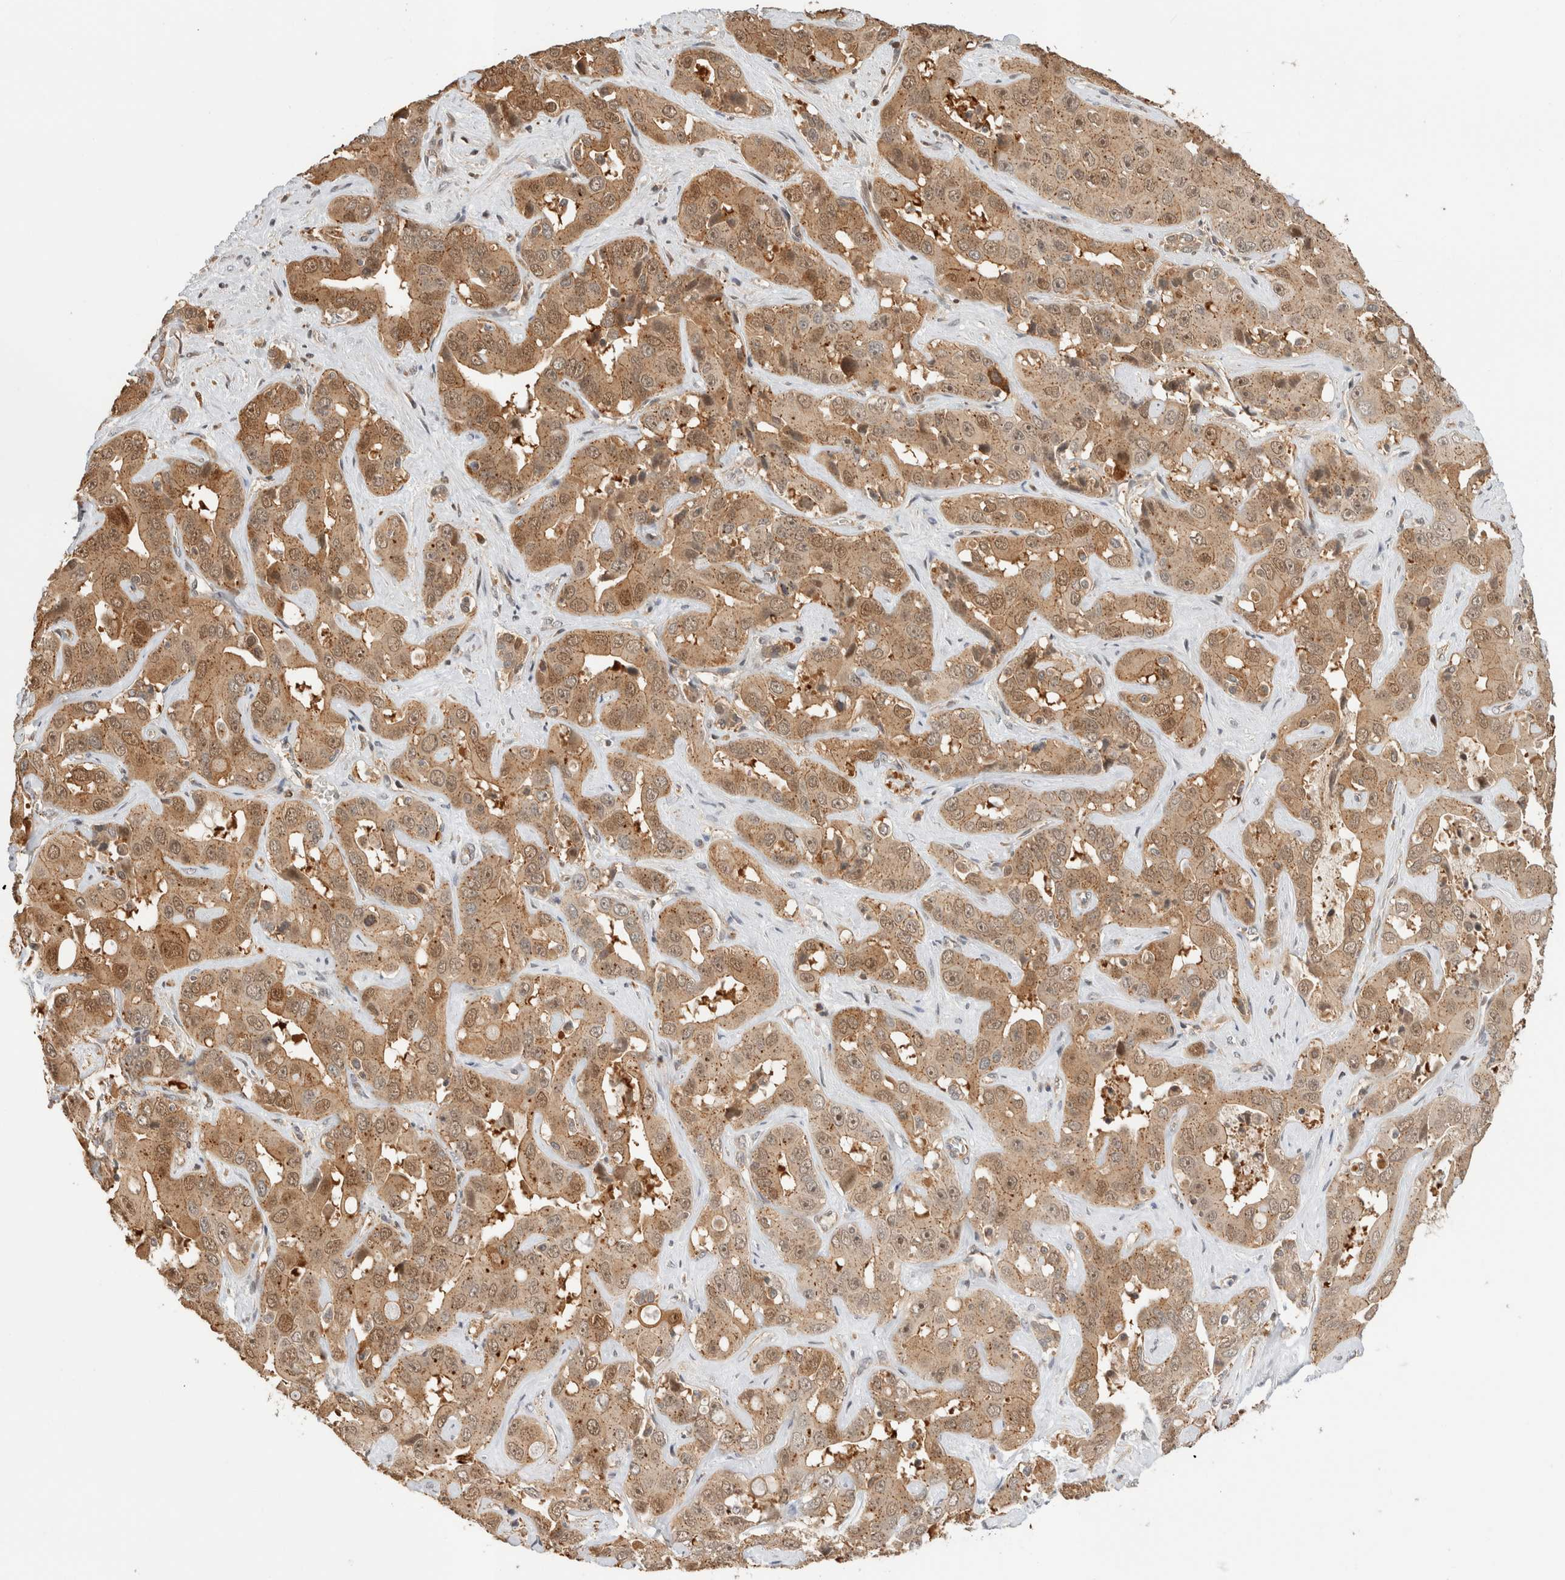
{"staining": {"intensity": "moderate", "quantity": ">75%", "location": "cytoplasmic/membranous"}, "tissue": "liver cancer", "cell_type": "Tumor cells", "image_type": "cancer", "snomed": [{"axis": "morphology", "description": "Cholangiocarcinoma"}, {"axis": "topography", "description": "Liver"}], "caption": "Protein expression analysis of human cholangiocarcinoma (liver) reveals moderate cytoplasmic/membranous staining in approximately >75% of tumor cells. (brown staining indicates protein expression, while blue staining denotes nuclei).", "gene": "OTUD6B", "patient": {"sex": "female", "age": 52}}